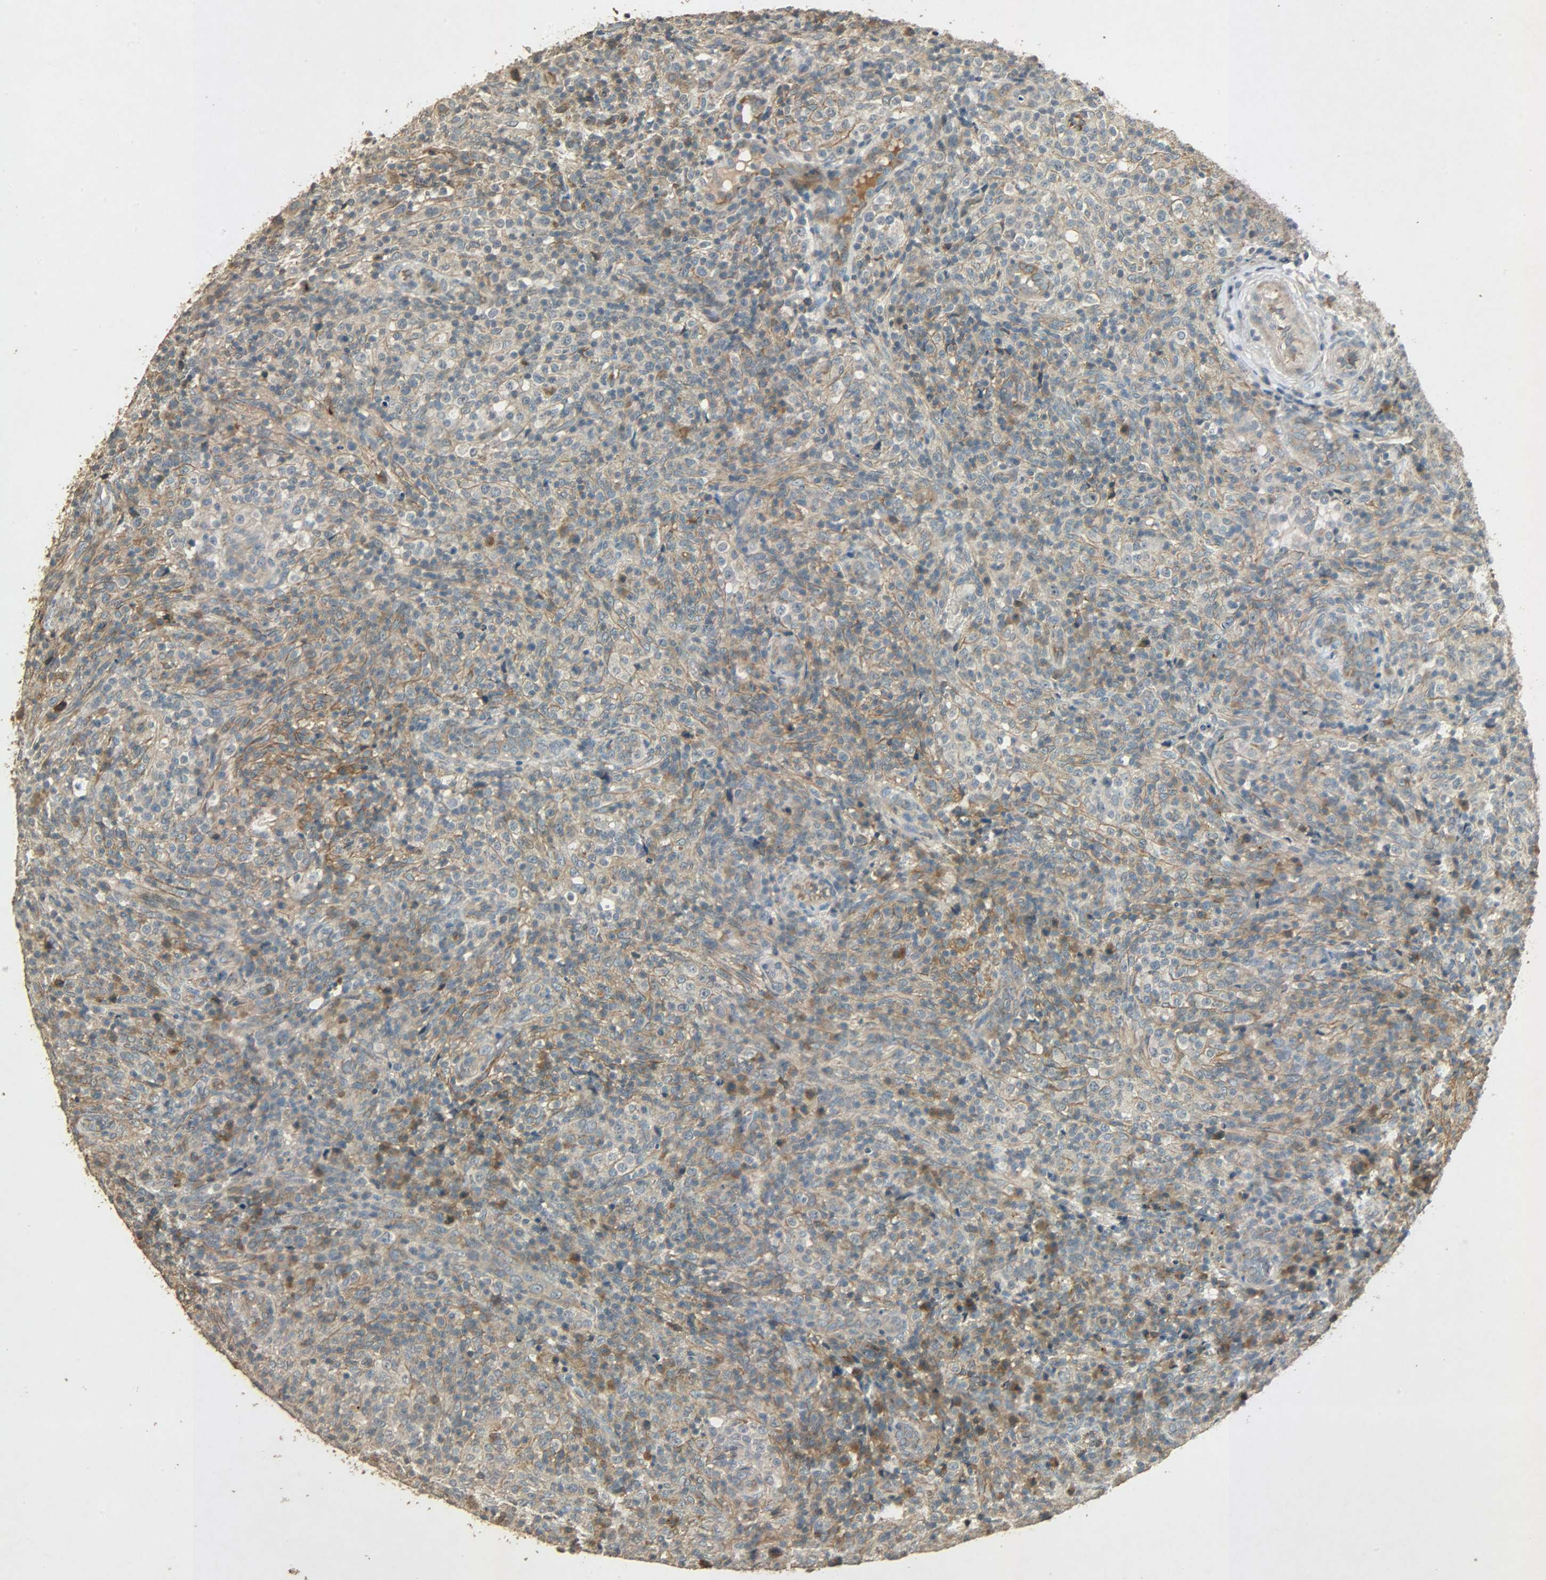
{"staining": {"intensity": "moderate", "quantity": ">75%", "location": "cytoplasmic/membranous"}, "tissue": "lymphoma", "cell_type": "Tumor cells", "image_type": "cancer", "snomed": [{"axis": "morphology", "description": "Malignant lymphoma, non-Hodgkin's type, High grade"}, {"axis": "topography", "description": "Lymph node"}], "caption": "High-grade malignant lymphoma, non-Hodgkin's type stained with DAB immunohistochemistry (IHC) exhibits medium levels of moderate cytoplasmic/membranous staining in approximately >75% of tumor cells.", "gene": "ATP2B1", "patient": {"sex": "female", "age": 76}}